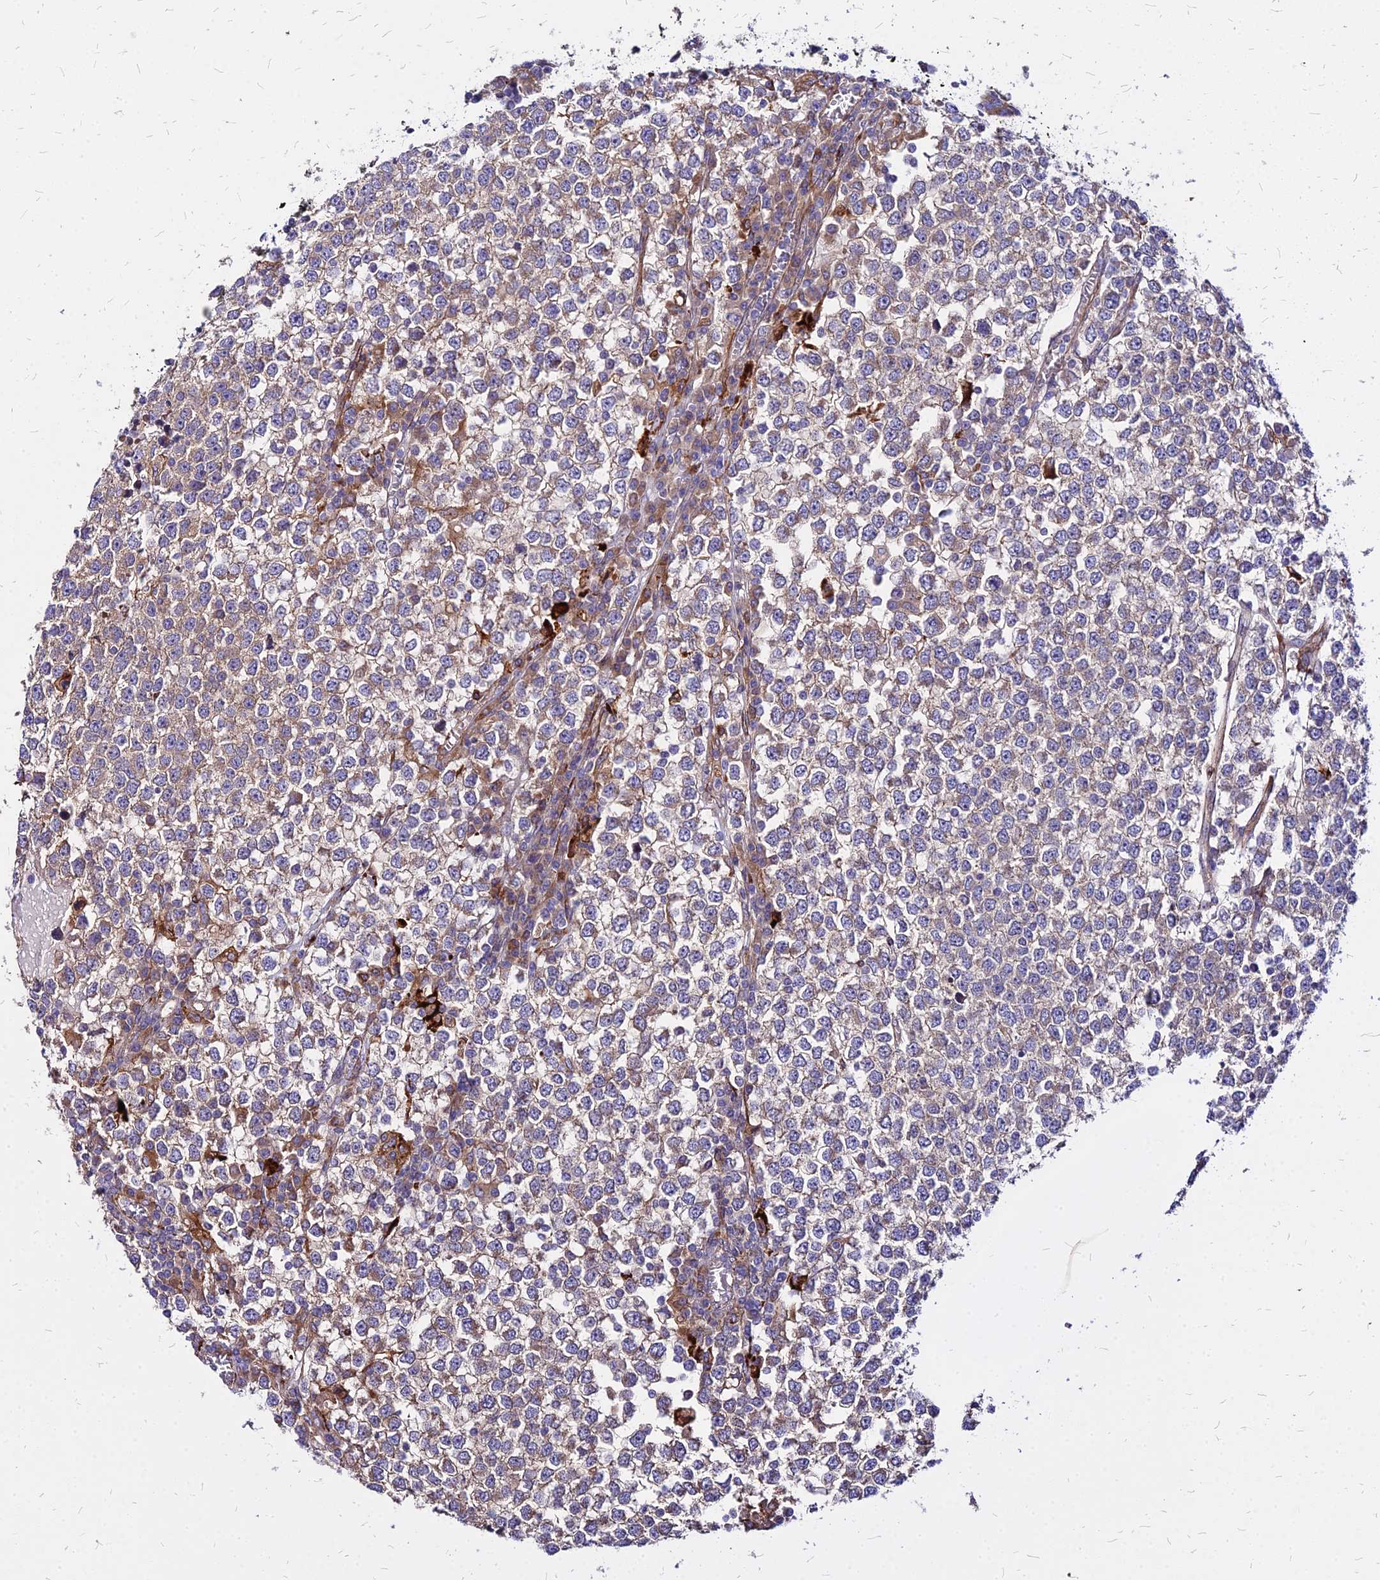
{"staining": {"intensity": "weak", "quantity": "25%-75%", "location": "cytoplasmic/membranous"}, "tissue": "testis cancer", "cell_type": "Tumor cells", "image_type": "cancer", "snomed": [{"axis": "morphology", "description": "Seminoma, NOS"}, {"axis": "topography", "description": "Testis"}], "caption": "Weak cytoplasmic/membranous positivity is appreciated in approximately 25%-75% of tumor cells in testis cancer.", "gene": "COMMD10", "patient": {"sex": "male", "age": 65}}